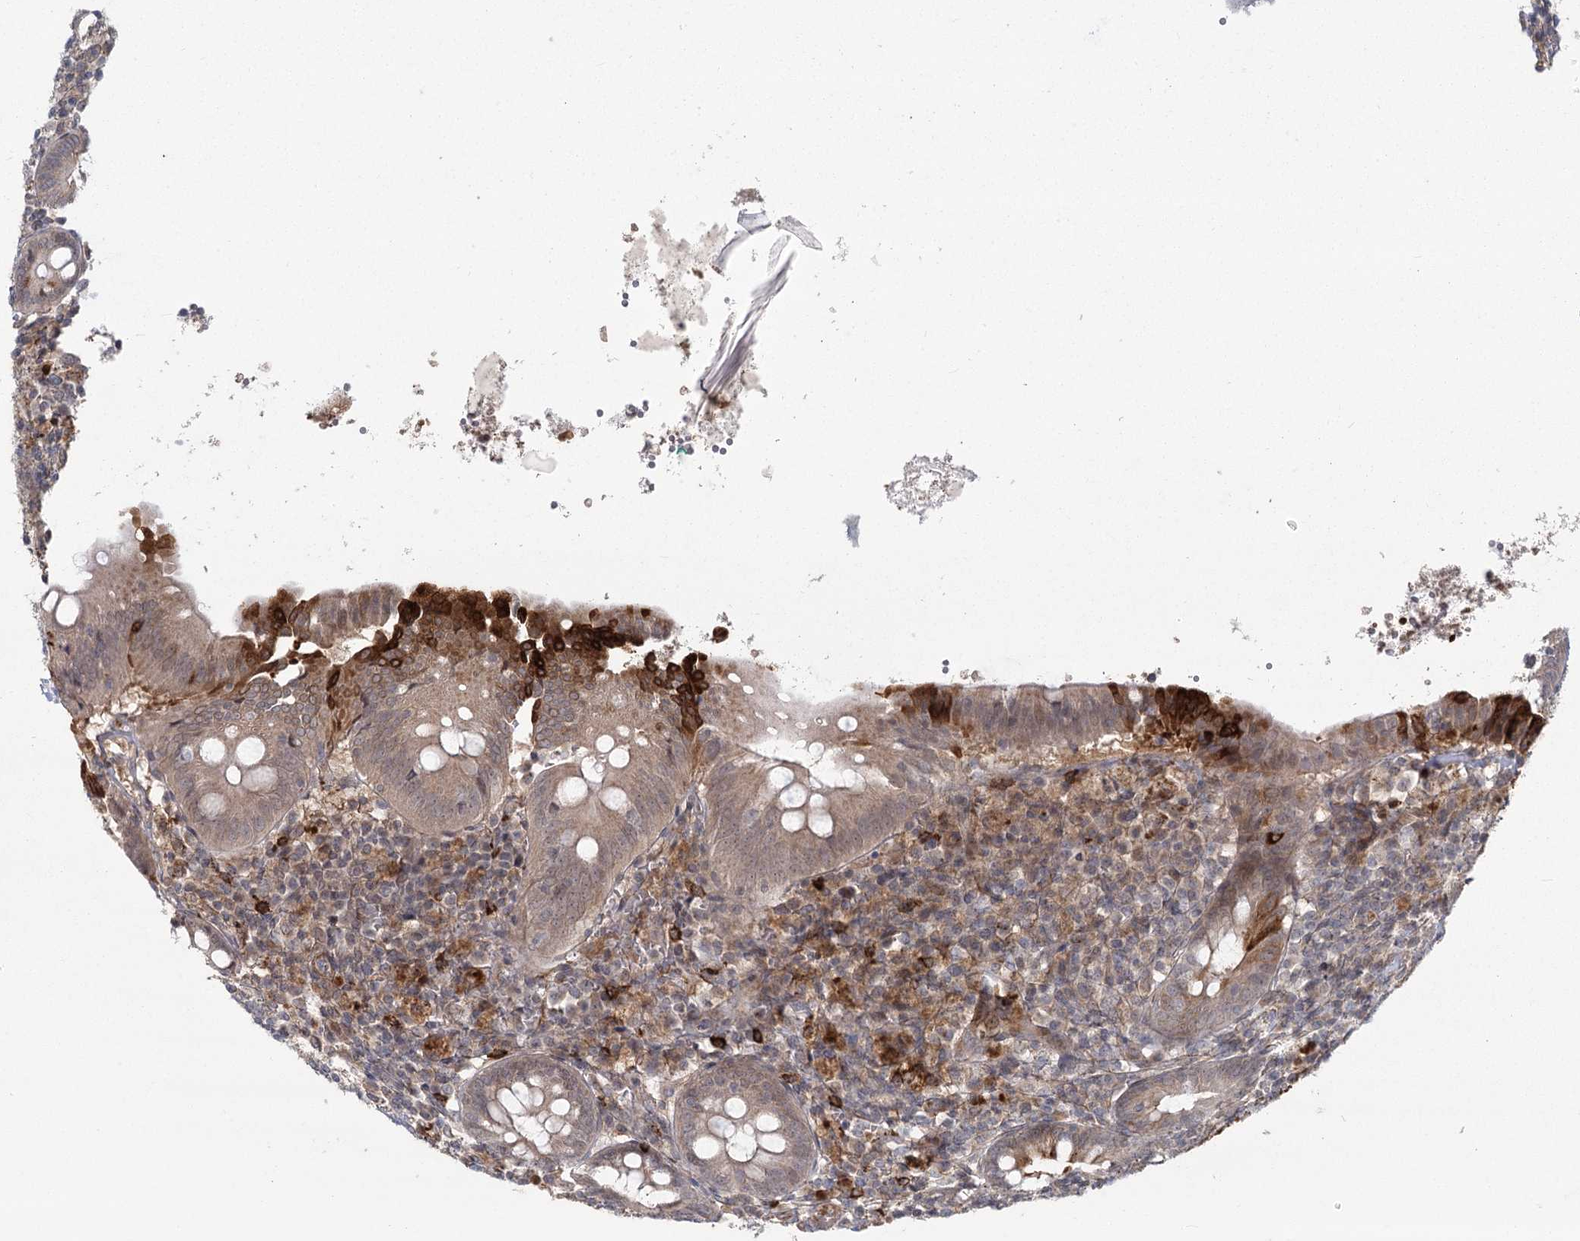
{"staining": {"intensity": "strong", "quantity": "<25%", "location": "cytoplasmic/membranous"}, "tissue": "appendix", "cell_type": "Glandular cells", "image_type": "normal", "snomed": [{"axis": "morphology", "description": "Normal tissue, NOS"}, {"axis": "topography", "description": "Appendix"}], "caption": "Immunohistochemistry staining of unremarkable appendix, which reveals medium levels of strong cytoplasmic/membranous expression in approximately <25% of glandular cells indicating strong cytoplasmic/membranous protein expression. The staining was performed using DAB (brown) for protein detection and nuclei were counterstained in hematoxylin (blue).", "gene": "AP2M1", "patient": {"sex": "female", "age": 54}}